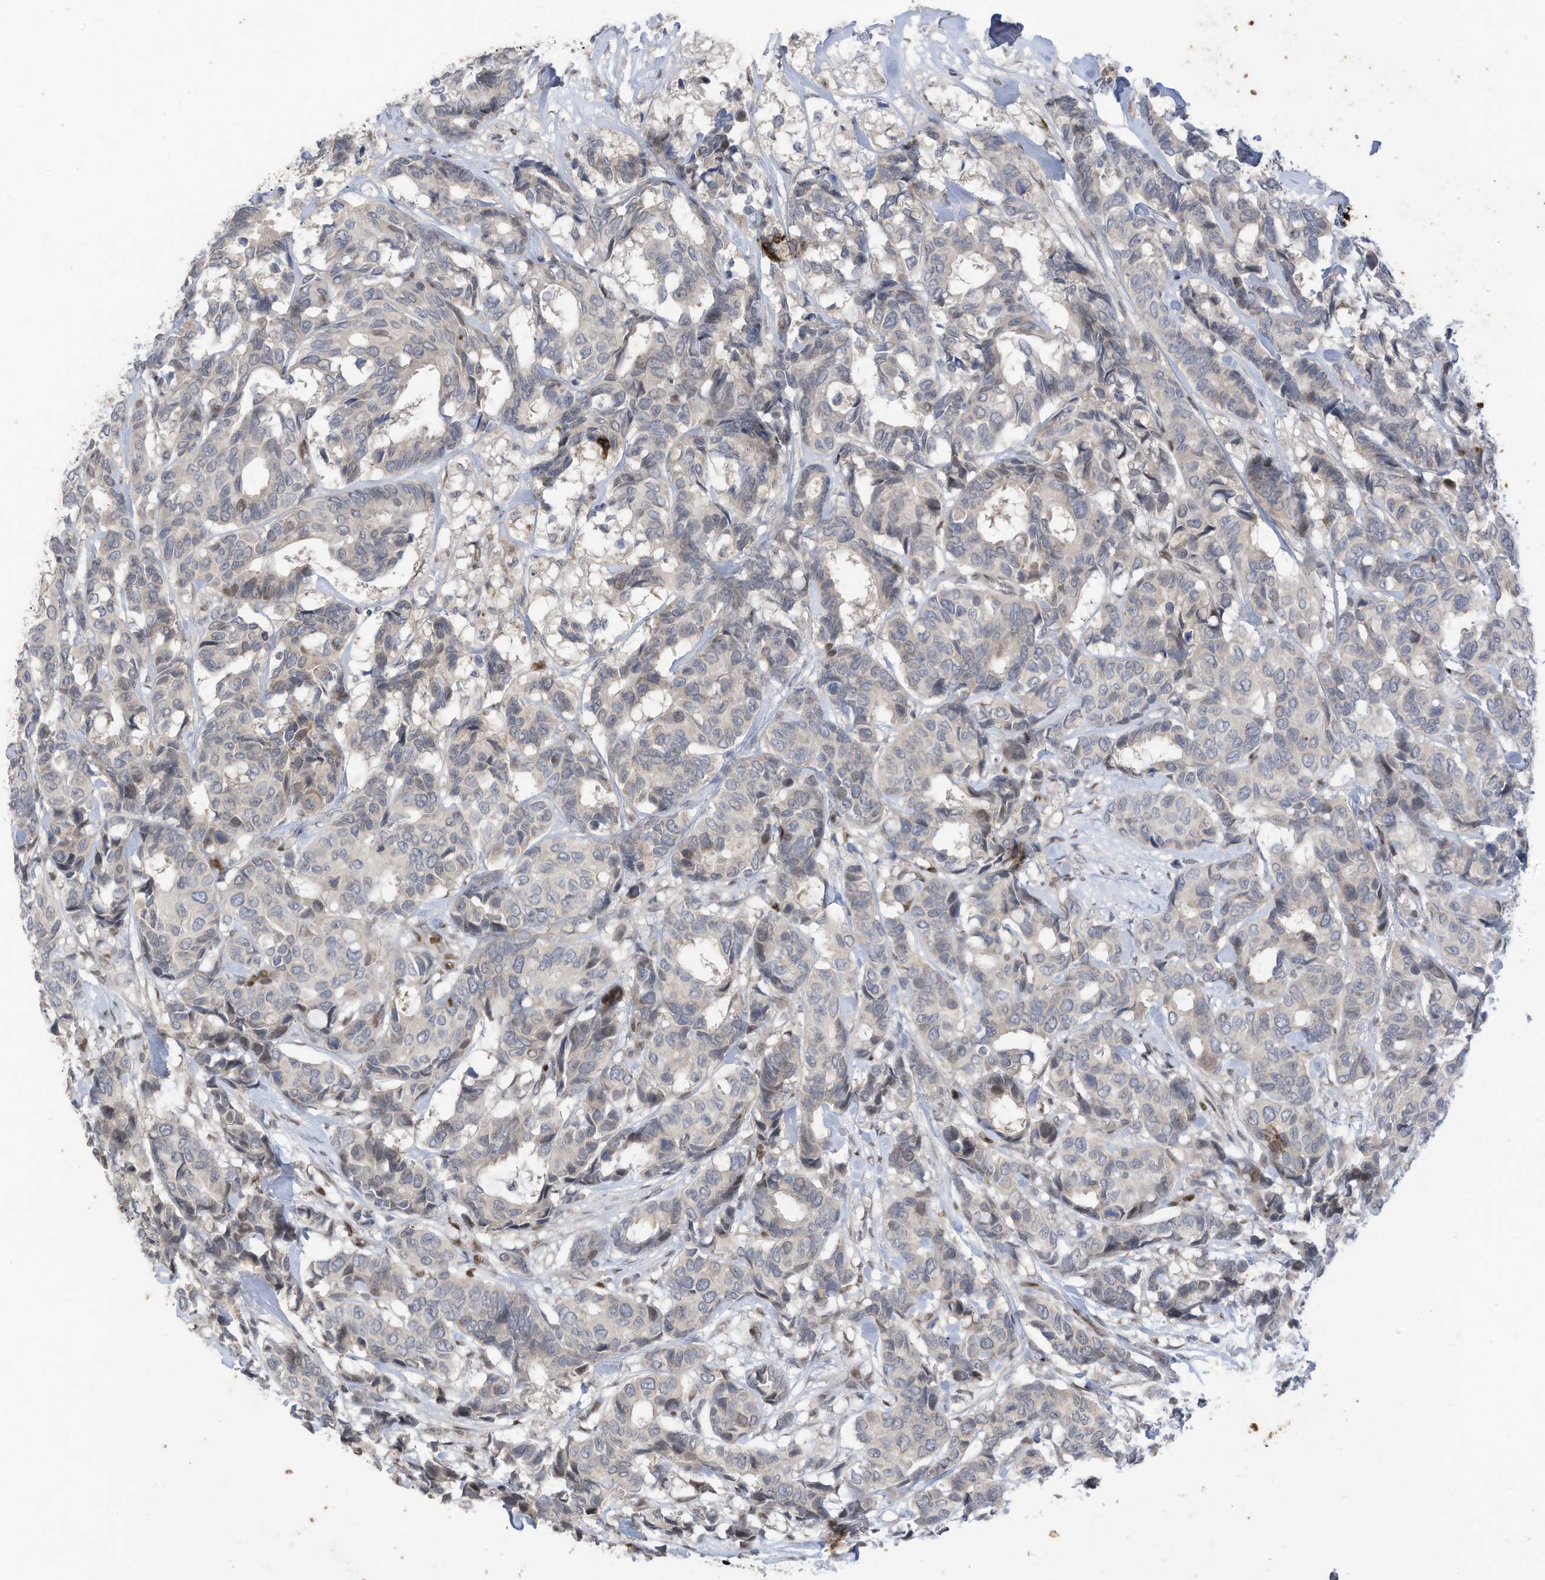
{"staining": {"intensity": "negative", "quantity": "none", "location": "none"}, "tissue": "breast cancer", "cell_type": "Tumor cells", "image_type": "cancer", "snomed": [{"axis": "morphology", "description": "Duct carcinoma"}, {"axis": "topography", "description": "Breast"}], "caption": "Immunohistochemistry (IHC) histopathology image of invasive ductal carcinoma (breast) stained for a protein (brown), which displays no staining in tumor cells. (Stains: DAB (3,3'-diaminobenzidine) immunohistochemistry with hematoxylin counter stain, Microscopy: brightfield microscopy at high magnification).", "gene": "RABL3", "patient": {"sex": "female", "age": 87}}